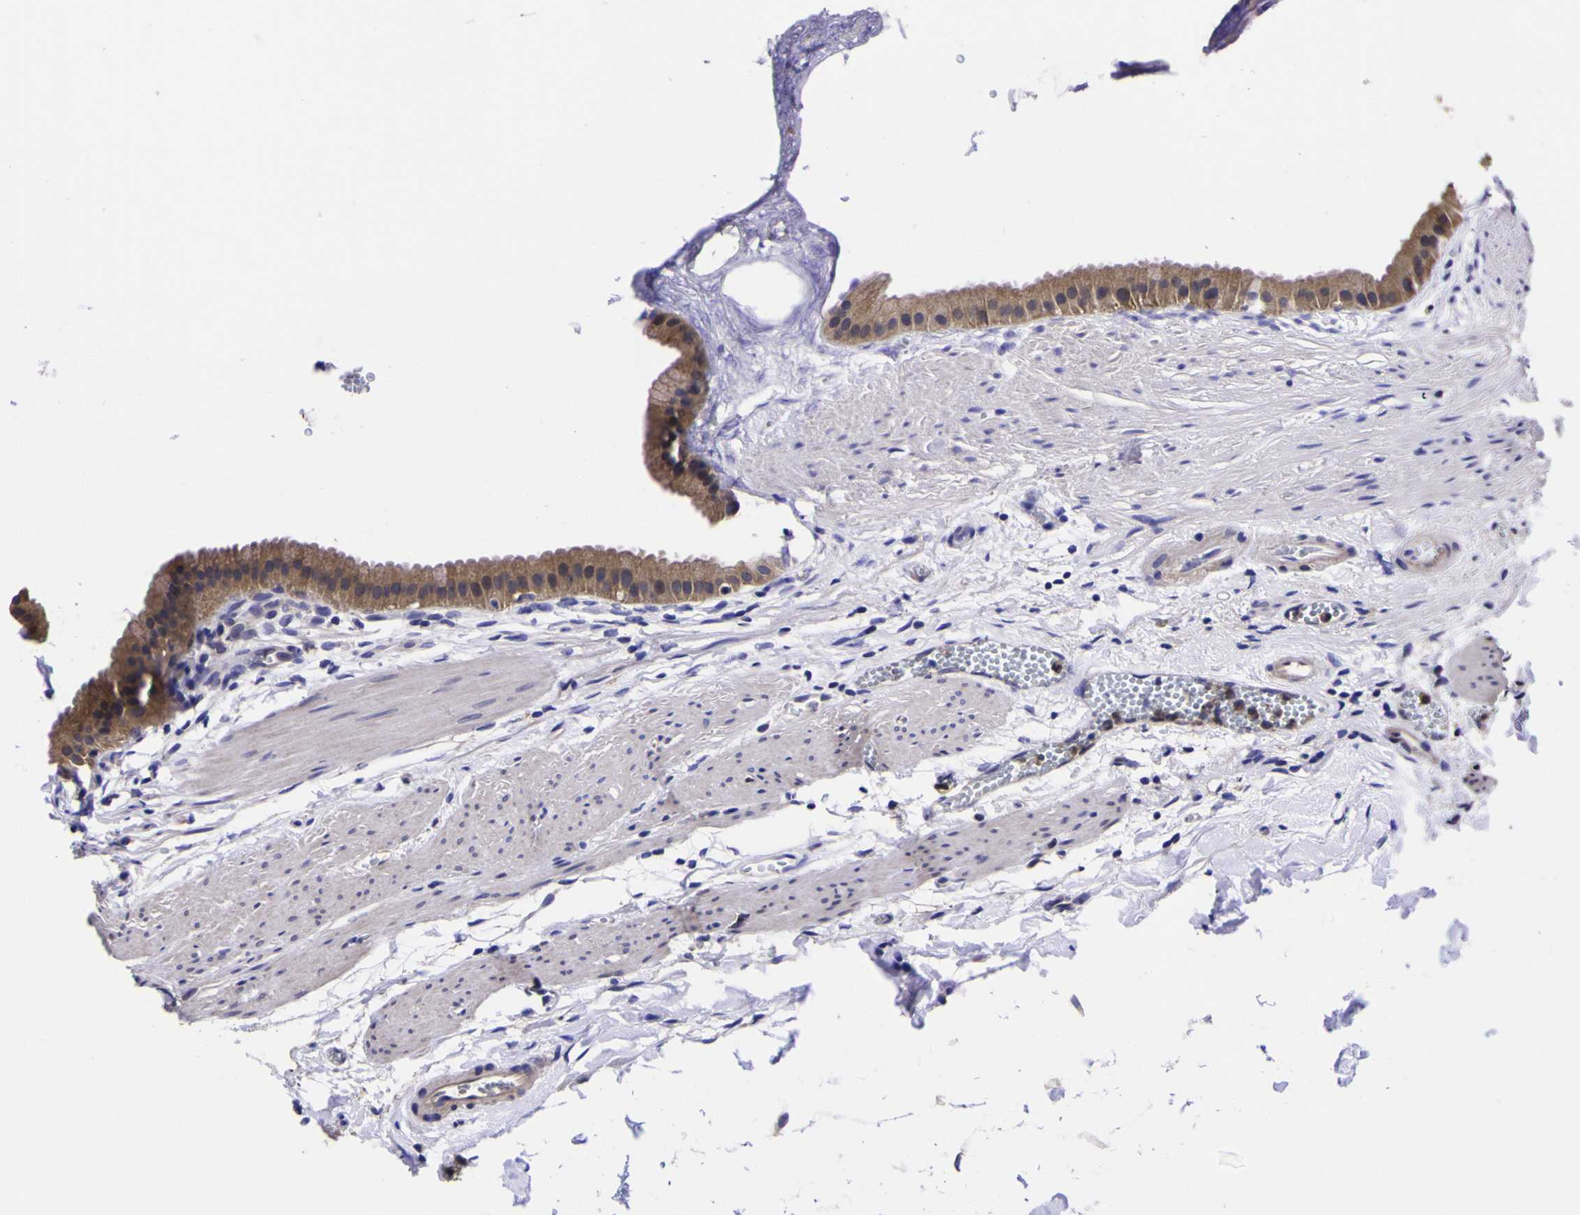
{"staining": {"intensity": "moderate", "quantity": ">75%", "location": "cytoplasmic/membranous"}, "tissue": "gallbladder", "cell_type": "Glandular cells", "image_type": "normal", "snomed": [{"axis": "morphology", "description": "Normal tissue, NOS"}, {"axis": "topography", "description": "Gallbladder"}], "caption": "Moderate cytoplasmic/membranous expression is appreciated in approximately >75% of glandular cells in unremarkable gallbladder. (Stains: DAB in brown, nuclei in blue, Microscopy: brightfield microscopy at high magnification).", "gene": "MAPK14", "patient": {"sex": "female", "age": 64}}